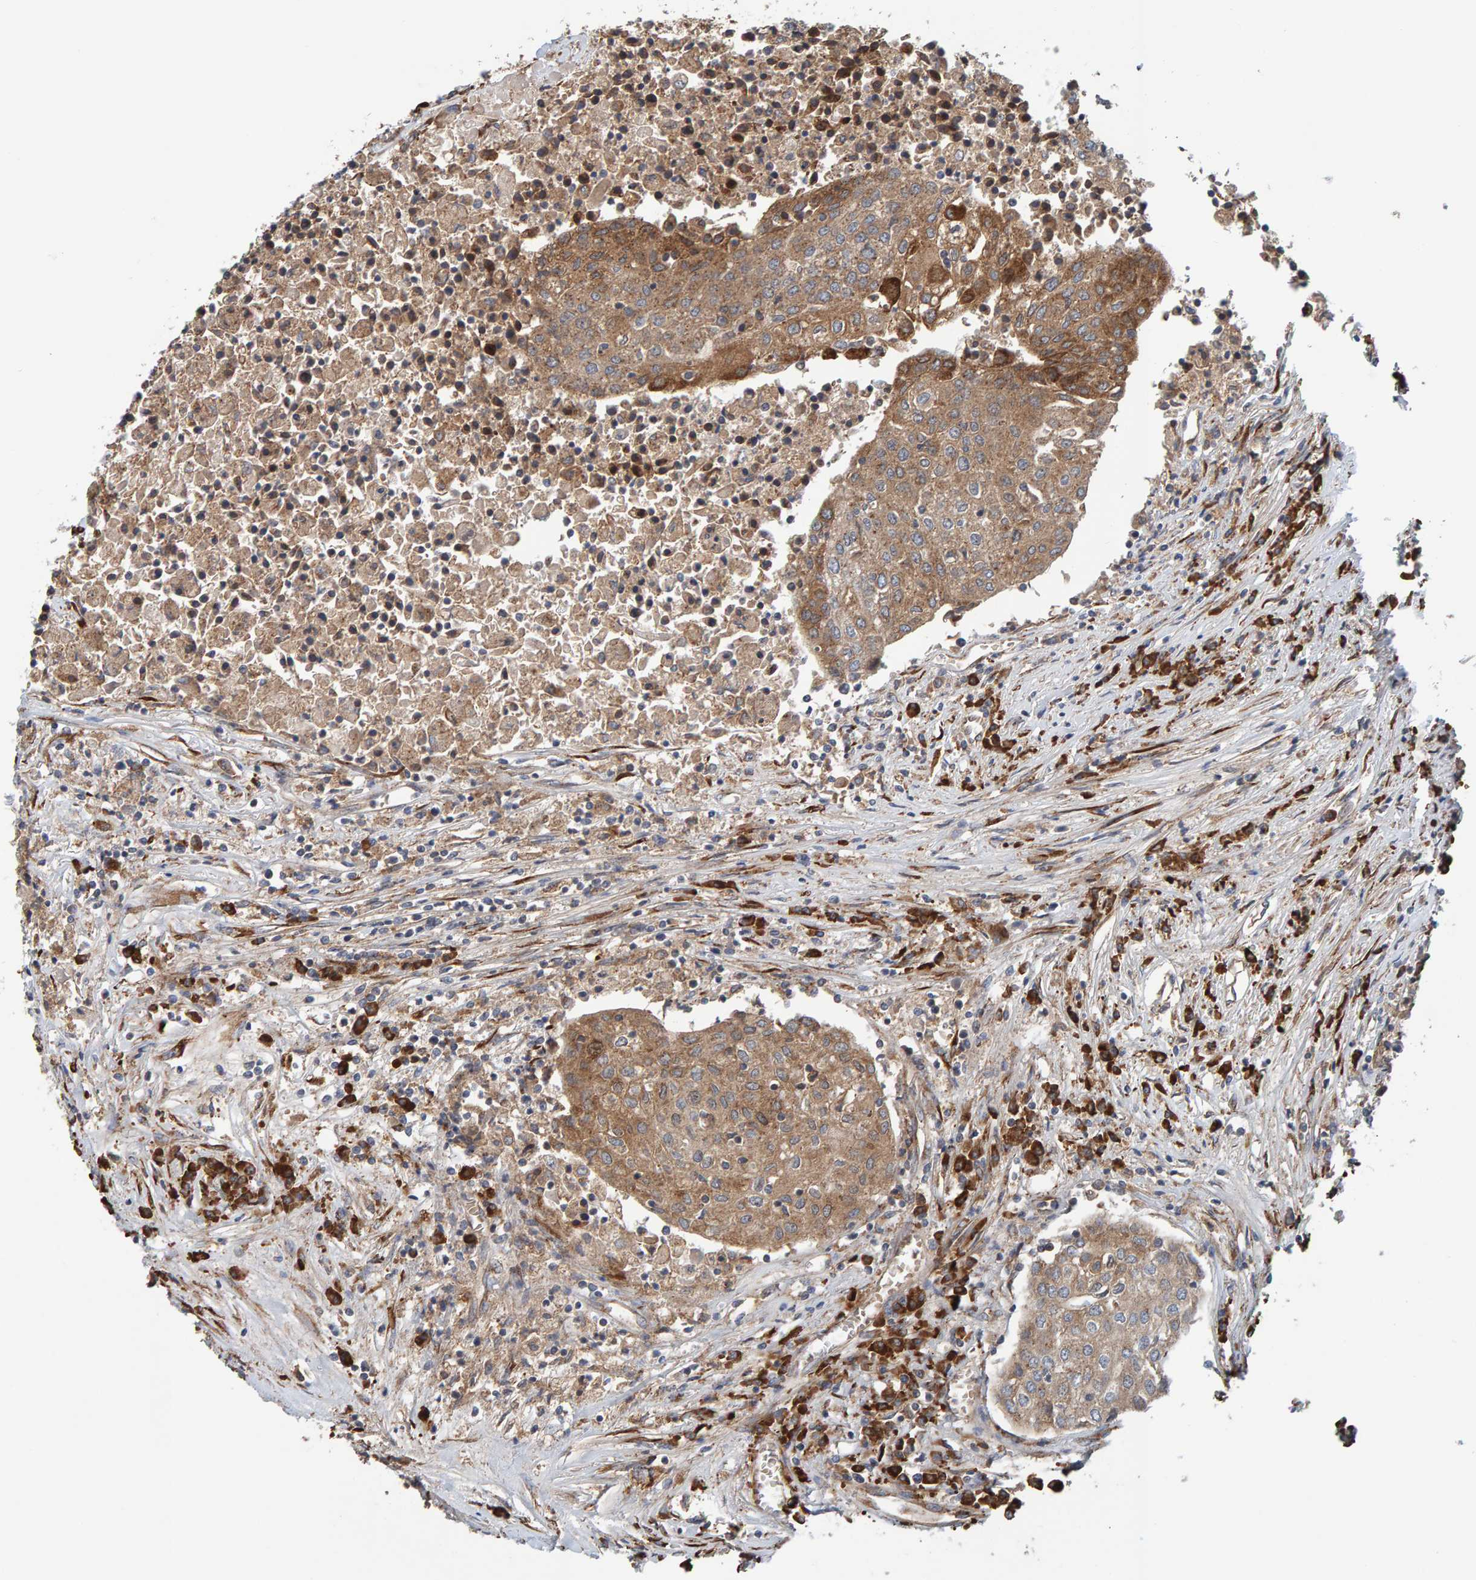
{"staining": {"intensity": "moderate", "quantity": ">75%", "location": "cytoplasmic/membranous"}, "tissue": "urothelial cancer", "cell_type": "Tumor cells", "image_type": "cancer", "snomed": [{"axis": "morphology", "description": "Urothelial carcinoma, High grade"}, {"axis": "topography", "description": "Urinary bladder"}], "caption": "A histopathology image of human urothelial cancer stained for a protein exhibits moderate cytoplasmic/membranous brown staining in tumor cells.", "gene": "BAIAP2", "patient": {"sex": "female", "age": 85}}